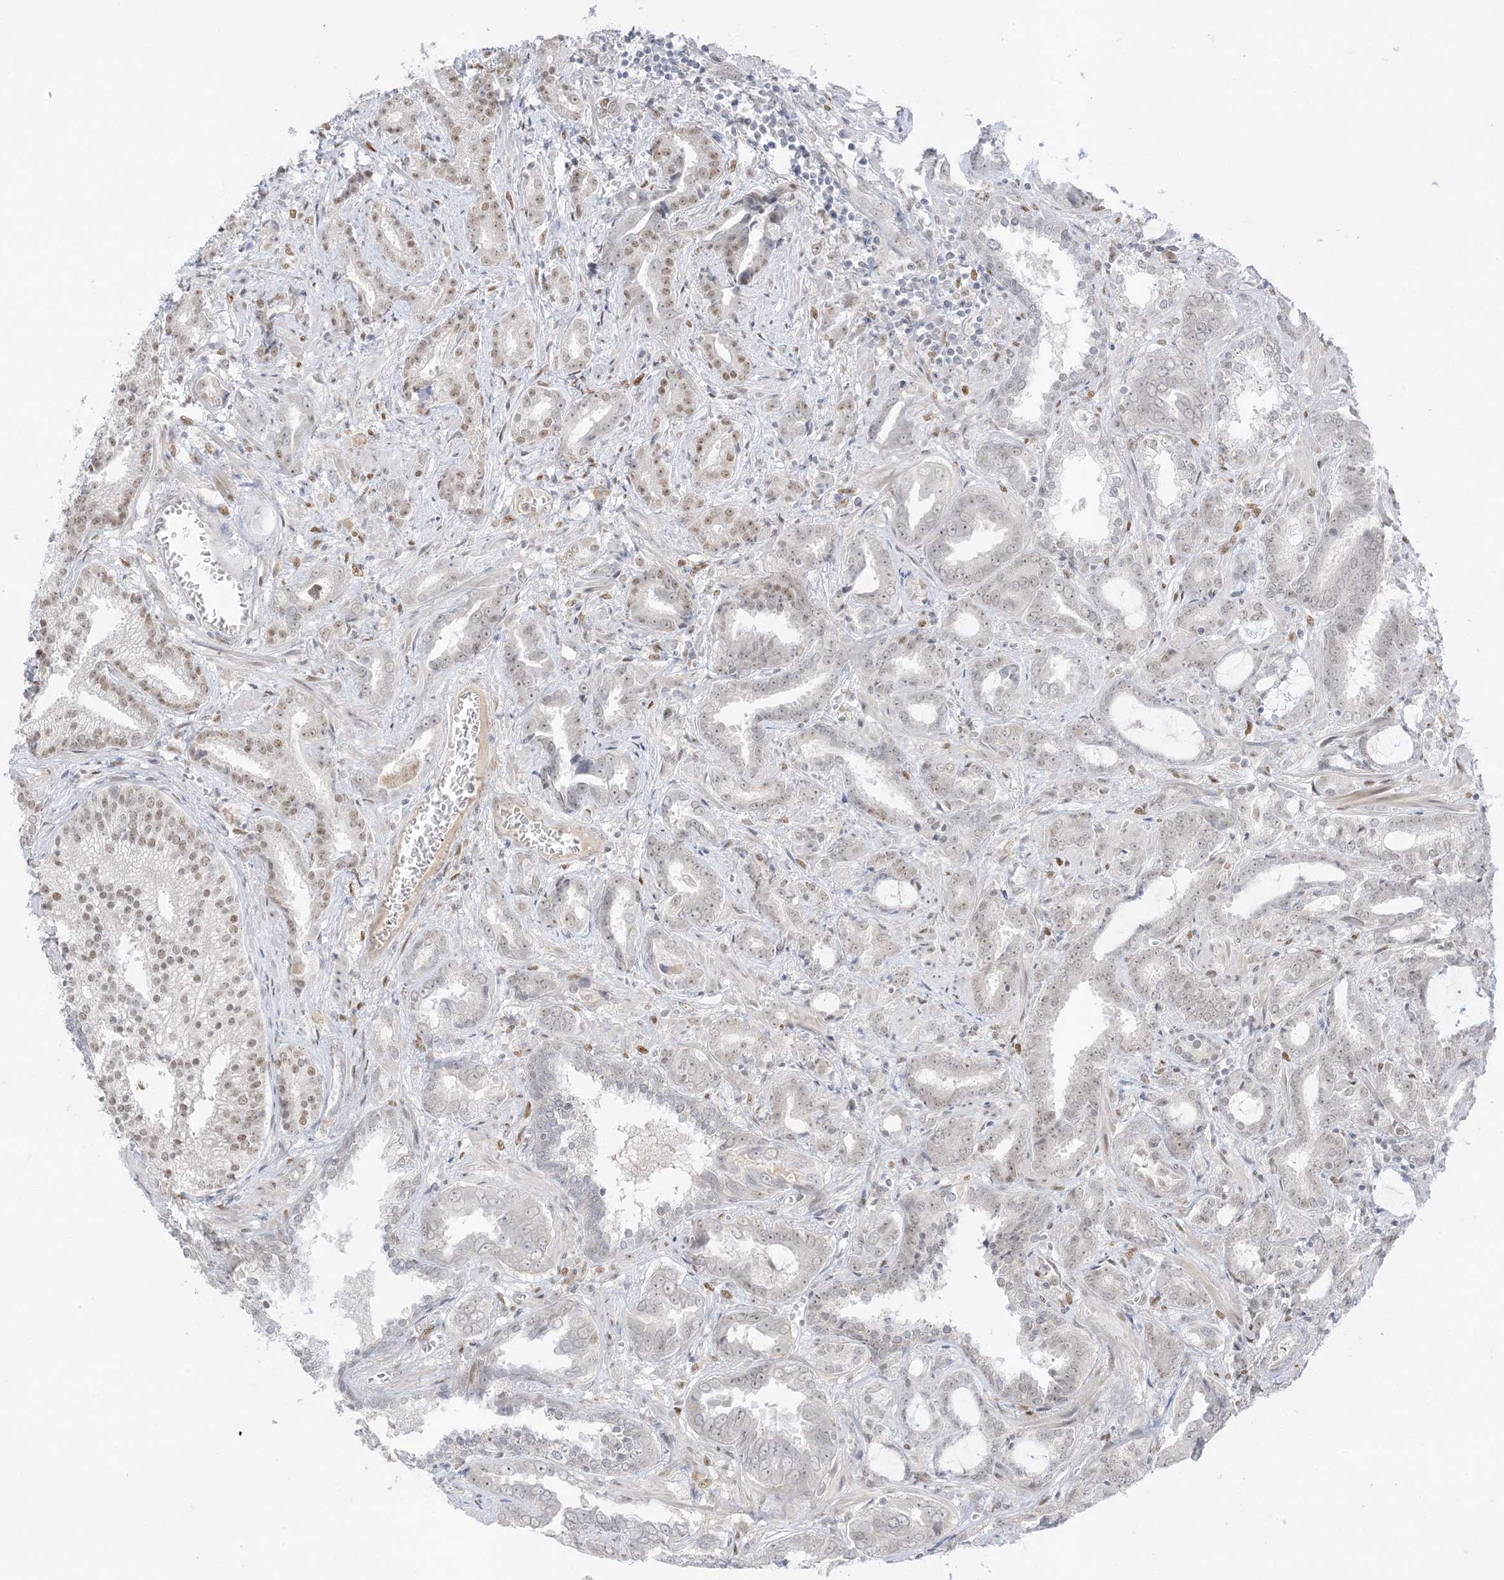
{"staining": {"intensity": "weak", "quantity": "25%-75%", "location": "nuclear"}, "tissue": "prostate cancer", "cell_type": "Tumor cells", "image_type": "cancer", "snomed": [{"axis": "morphology", "description": "Adenocarcinoma, High grade"}, {"axis": "topography", "description": "Prostate and seminal vesicle, NOS"}], "caption": "Protein staining of adenocarcinoma (high-grade) (prostate) tissue shows weak nuclear staining in about 25%-75% of tumor cells. (IHC, brightfield microscopy, high magnification).", "gene": "MSL3", "patient": {"sex": "male", "age": 67}}